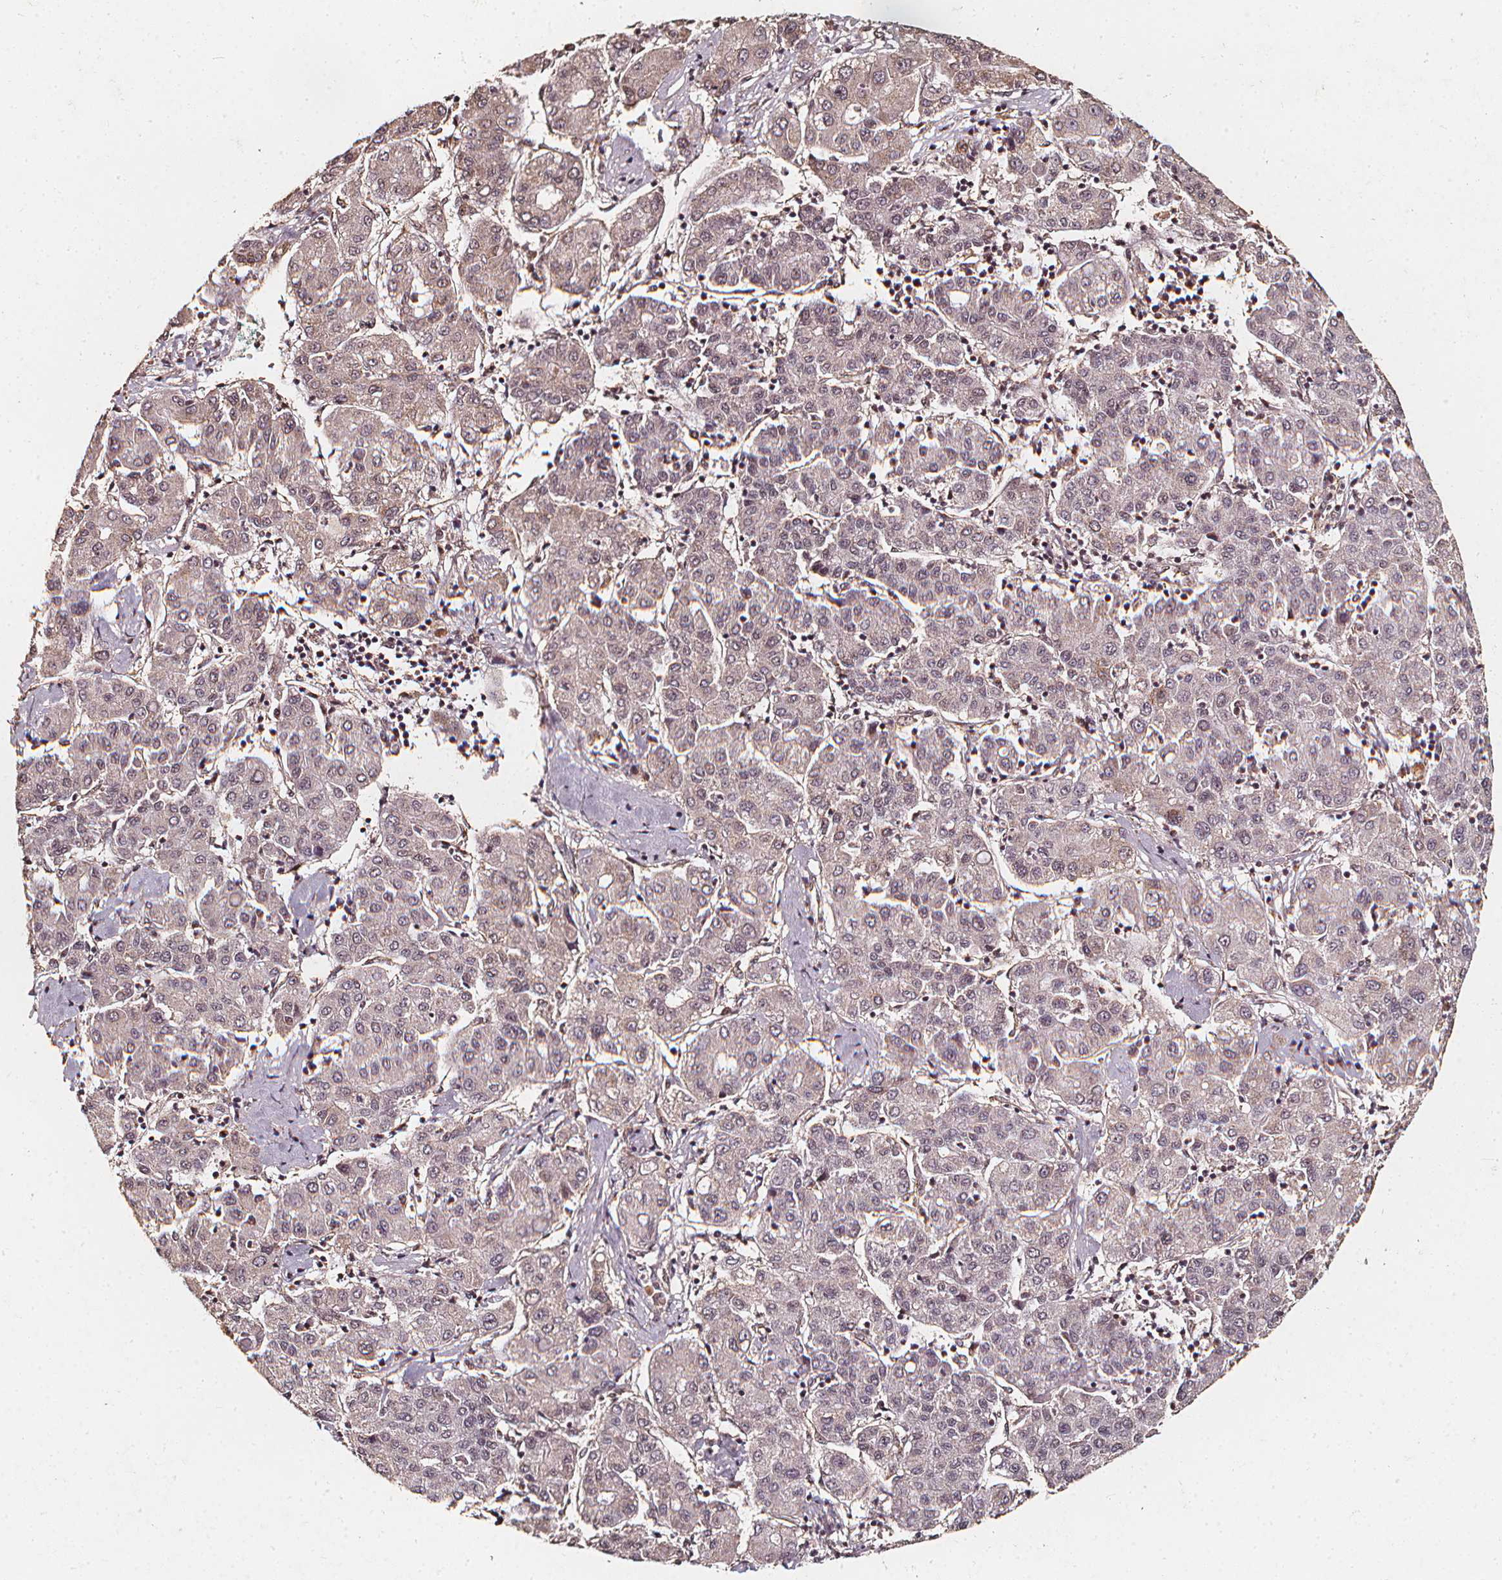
{"staining": {"intensity": "weak", "quantity": "<25%", "location": "cytoplasmic/membranous"}, "tissue": "liver cancer", "cell_type": "Tumor cells", "image_type": "cancer", "snomed": [{"axis": "morphology", "description": "Carcinoma, Hepatocellular, NOS"}, {"axis": "topography", "description": "Liver"}], "caption": "Immunohistochemical staining of hepatocellular carcinoma (liver) demonstrates no significant staining in tumor cells.", "gene": "SMN1", "patient": {"sex": "male", "age": 65}}